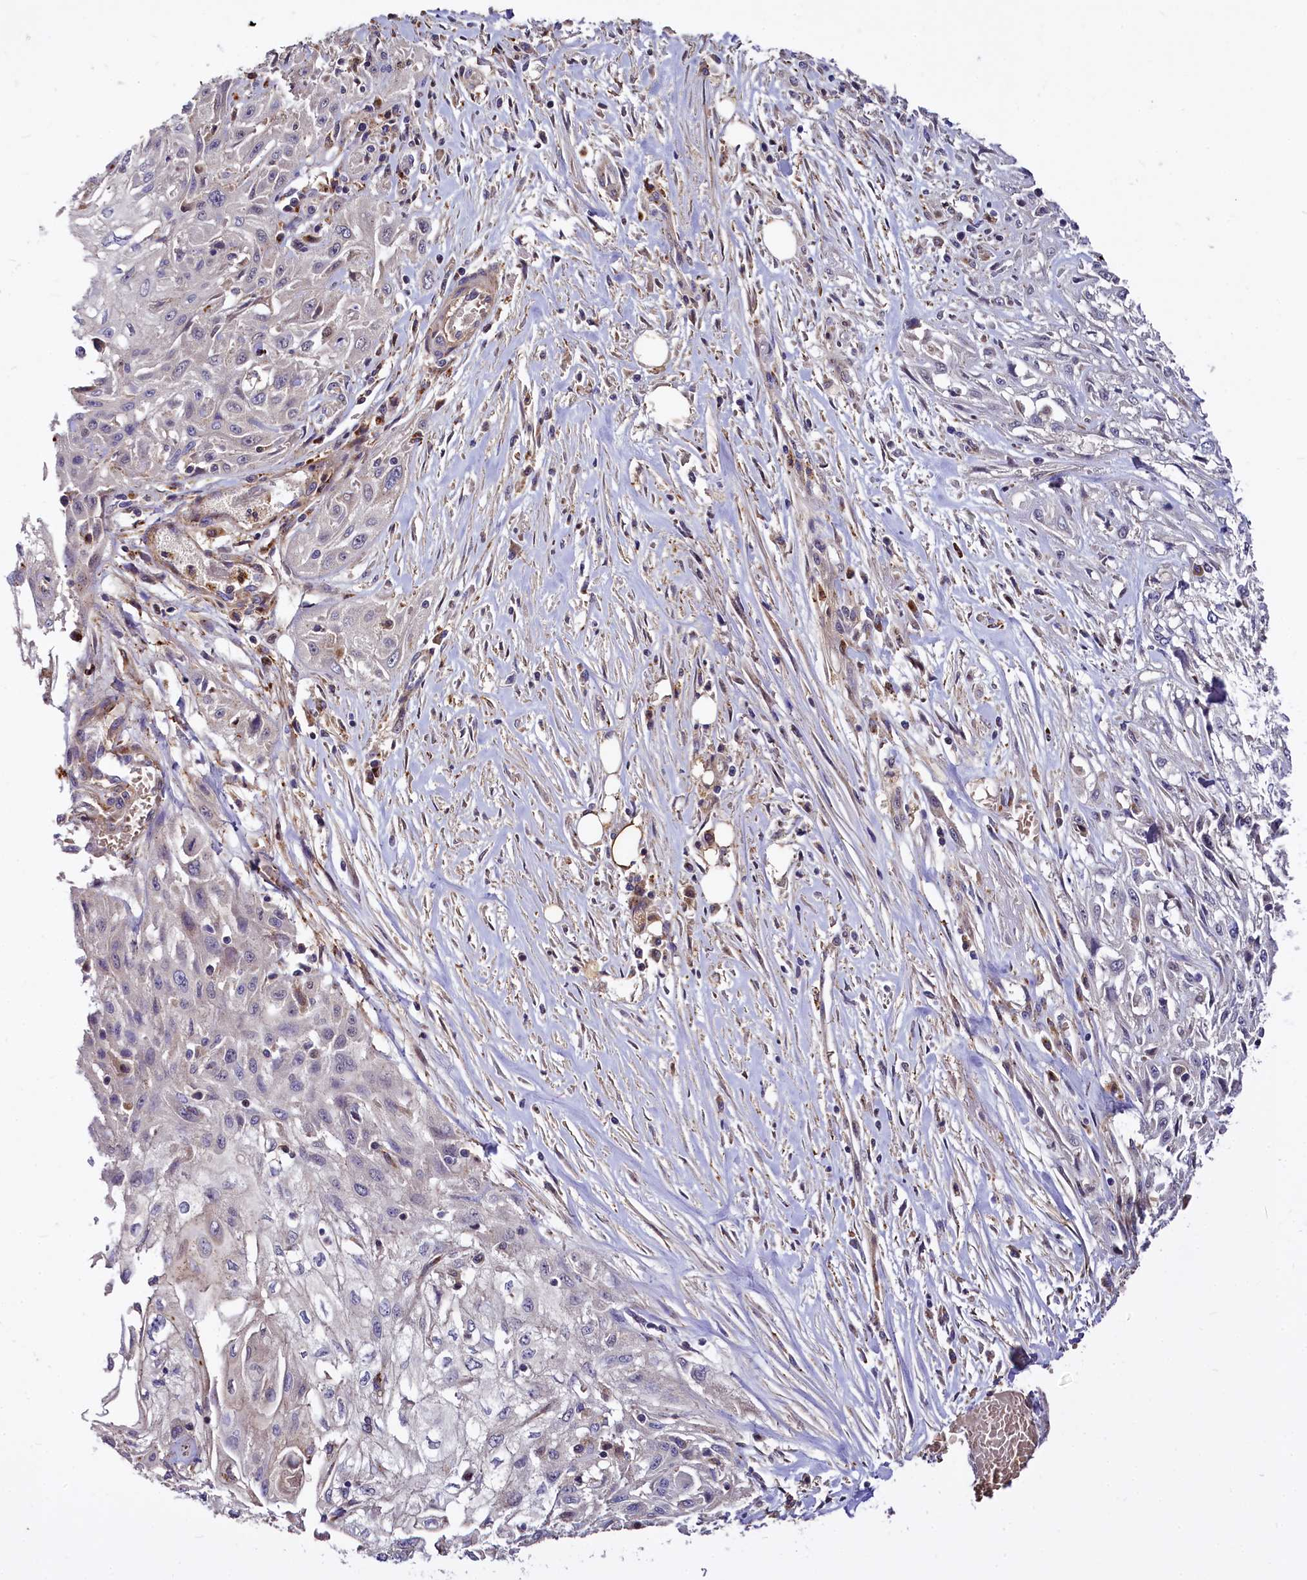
{"staining": {"intensity": "negative", "quantity": "none", "location": "none"}, "tissue": "skin cancer", "cell_type": "Tumor cells", "image_type": "cancer", "snomed": [{"axis": "morphology", "description": "Squamous cell carcinoma, NOS"}, {"axis": "morphology", "description": "Squamous cell carcinoma, metastatic, NOS"}, {"axis": "topography", "description": "Skin"}, {"axis": "topography", "description": "Lymph node"}], "caption": "Tumor cells are negative for protein expression in human metastatic squamous cell carcinoma (skin). (Stains: DAB (3,3'-diaminobenzidine) immunohistochemistry (IHC) with hematoxylin counter stain, Microscopy: brightfield microscopy at high magnification).", "gene": "ATG101", "patient": {"sex": "male", "age": 75}}